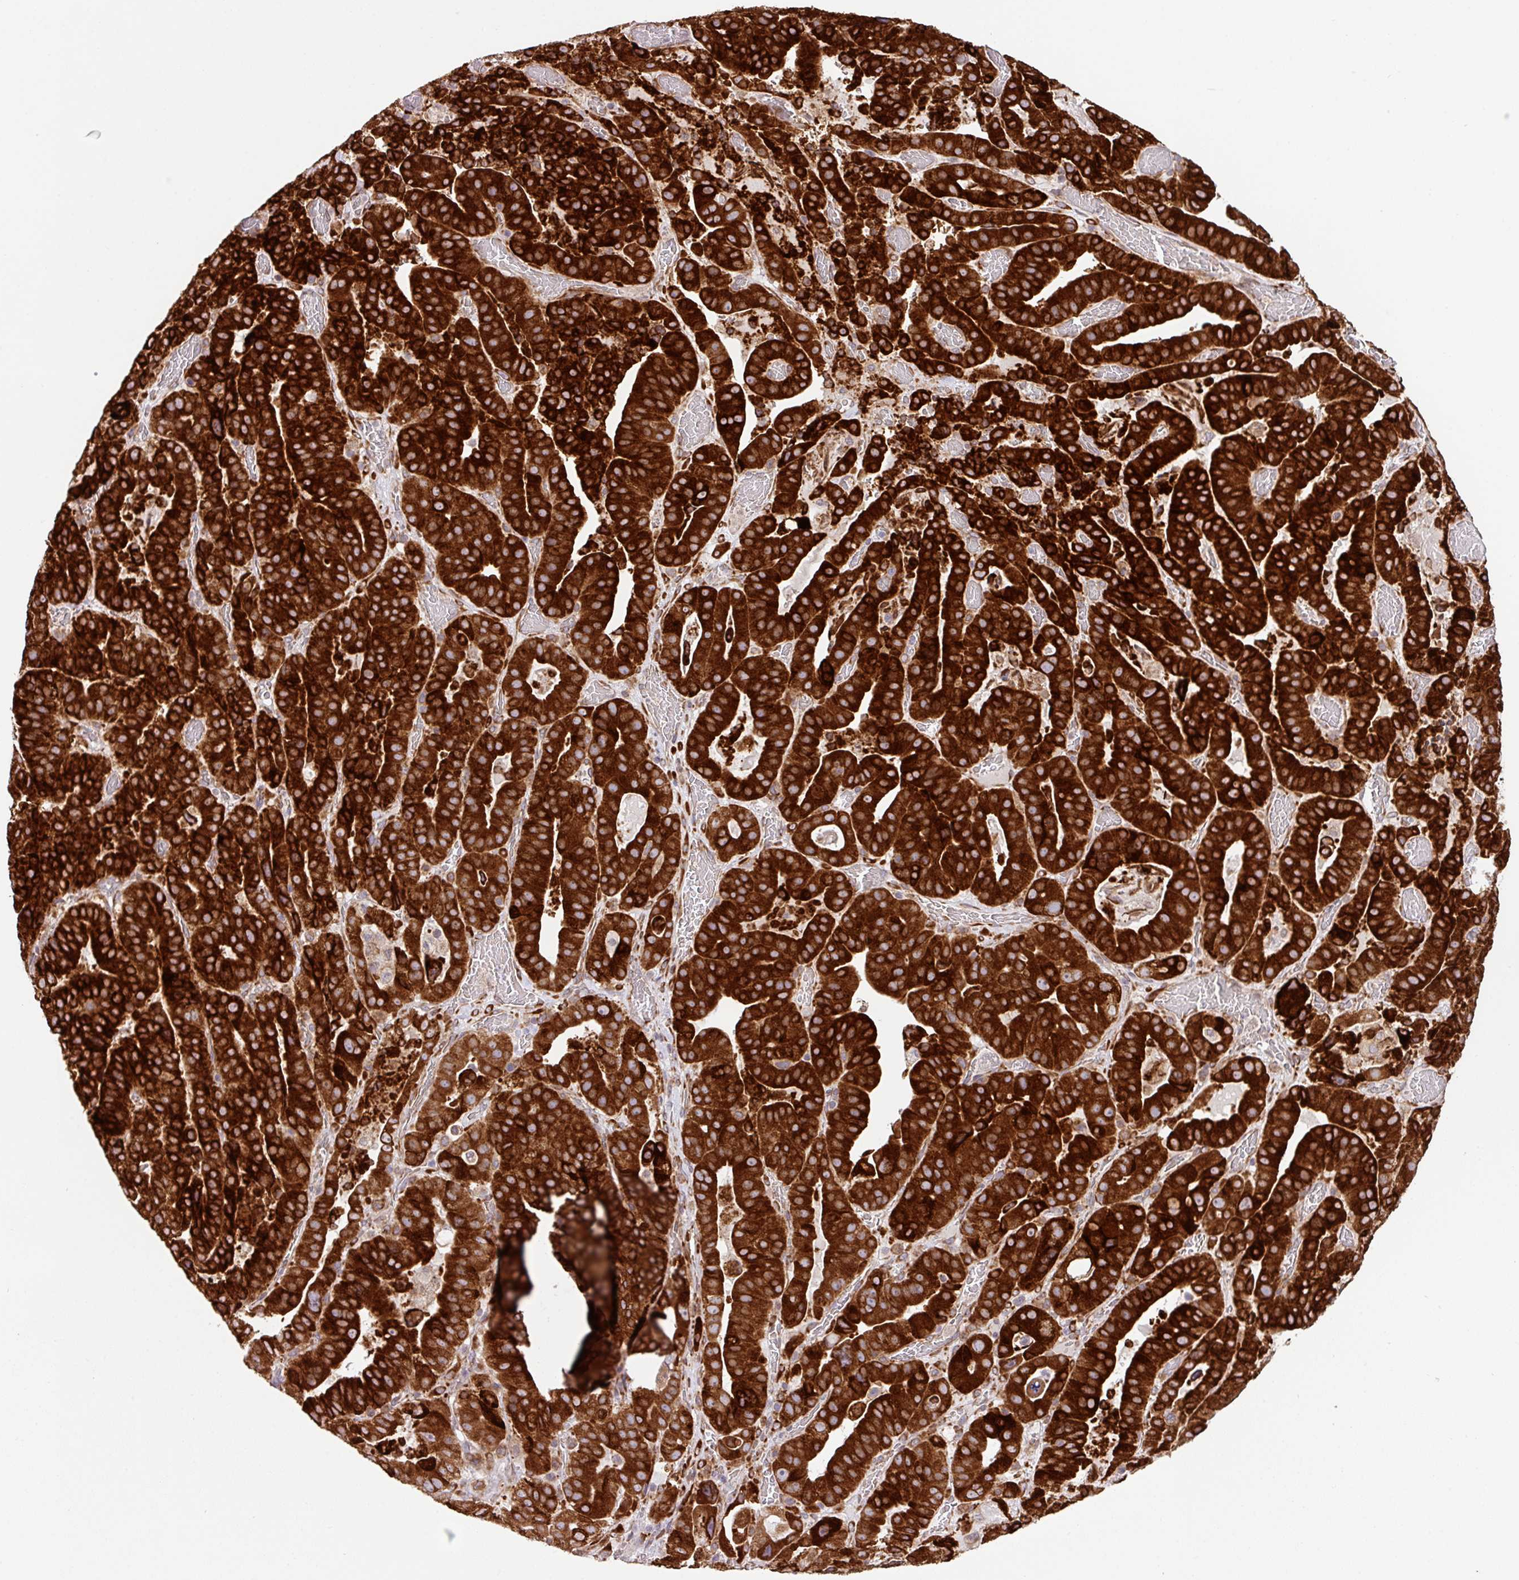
{"staining": {"intensity": "strong", "quantity": ">75%", "location": "cytoplasmic/membranous"}, "tissue": "stomach cancer", "cell_type": "Tumor cells", "image_type": "cancer", "snomed": [{"axis": "morphology", "description": "Adenocarcinoma, NOS"}, {"axis": "topography", "description": "Stomach"}], "caption": "This photomicrograph reveals stomach cancer (adenocarcinoma) stained with immunohistochemistry (IHC) to label a protein in brown. The cytoplasmic/membranous of tumor cells show strong positivity for the protein. Nuclei are counter-stained blue.", "gene": "SLC39A7", "patient": {"sex": "male", "age": 48}}